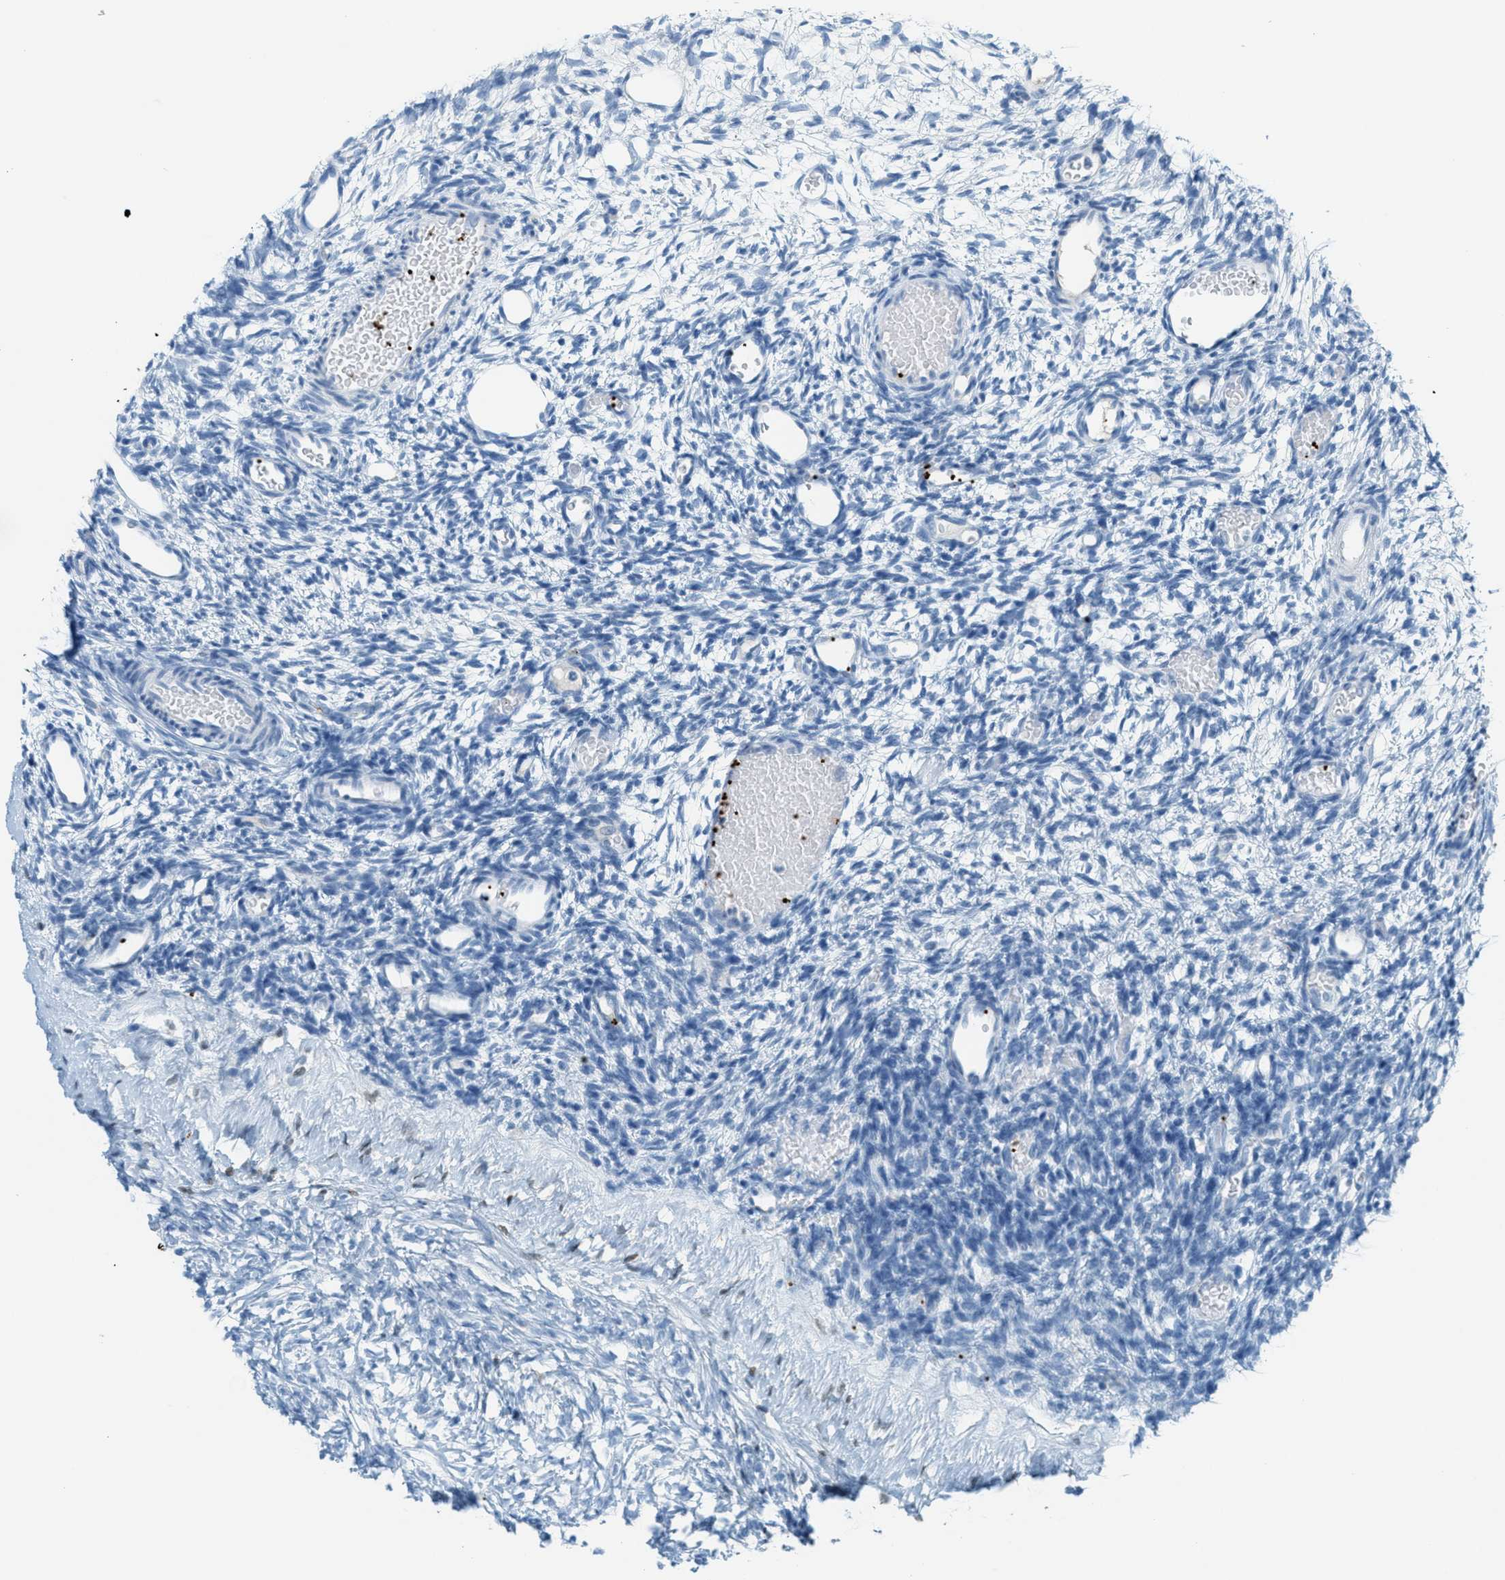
{"staining": {"intensity": "negative", "quantity": "none", "location": "none"}, "tissue": "ovary", "cell_type": "Ovarian stroma cells", "image_type": "normal", "snomed": [{"axis": "morphology", "description": "Normal tissue, NOS"}, {"axis": "topography", "description": "Ovary"}], "caption": "High power microscopy photomicrograph of an immunohistochemistry (IHC) micrograph of normal ovary, revealing no significant staining in ovarian stroma cells. Brightfield microscopy of immunohistochemistry stained with DAB (3,3'-diaminobenzidine) (brown) and hematoxylin (blue), captured at high magnification.", "gene": "PPBP", "patient": {"sex": "female", "age": 35}}